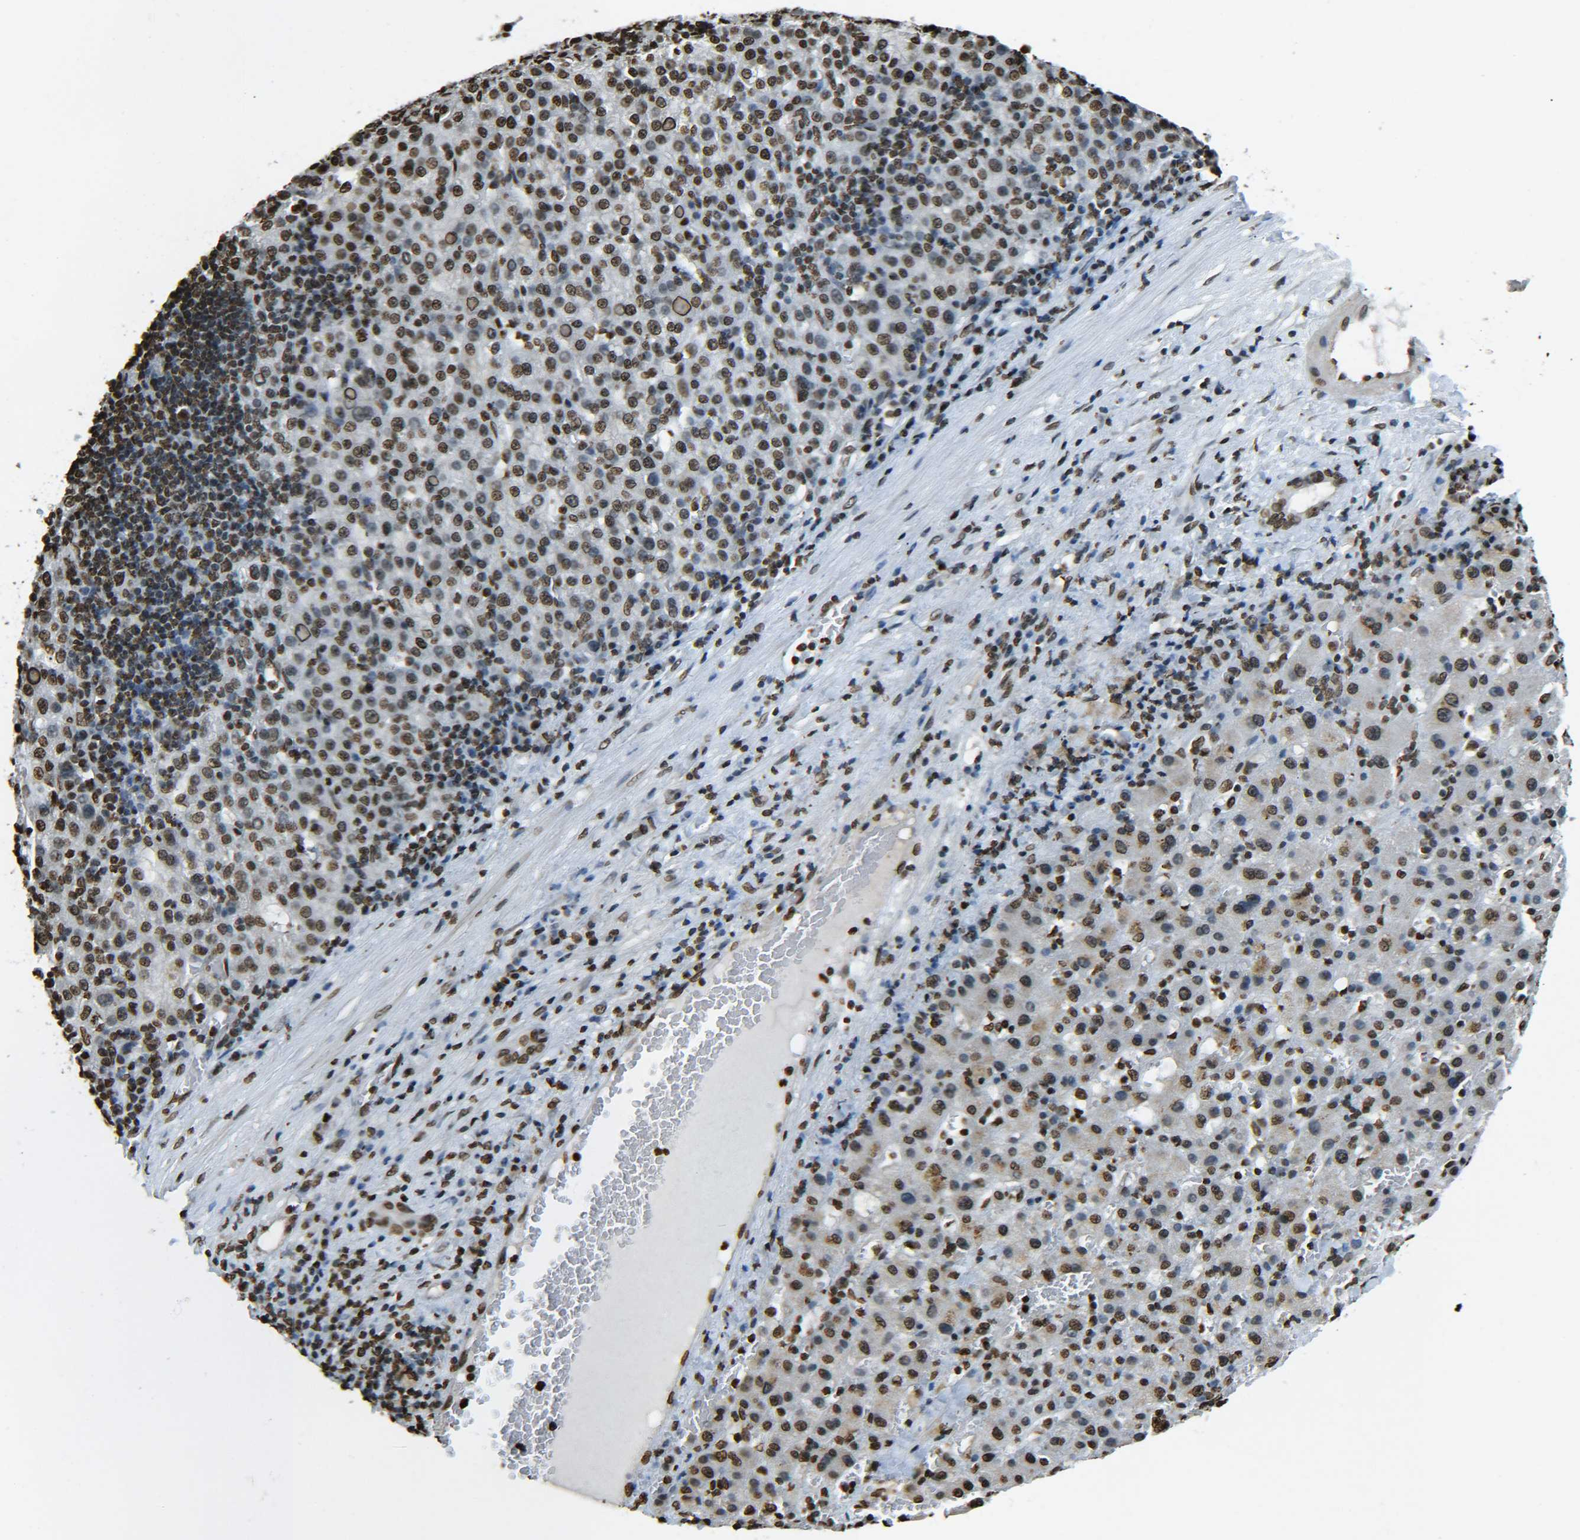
{"staining": {"intensity": "moderate", "quantity": ">75%", "location": "nuclear"}, "tissue": "liver cancer", "cell_type": "Tumor cells", "image_type": "cancer", "snomed": [{"axis": "morphology", "description": "Carcinoma, Hepatocellular, NOS"}, {"axis": "topography", "description": "Liver"}], "caption": "IHC image of neoplastic tissue: human hepatocellular carcinoma (liver) stained using immunohistochemistry shows medium levels of moderate protein expression localized specifically in the nuclear of tumor cells, appearing as a nuclear brown color.", "gene": "H4C16", "patient": {"sex": "female", "age": 58}}